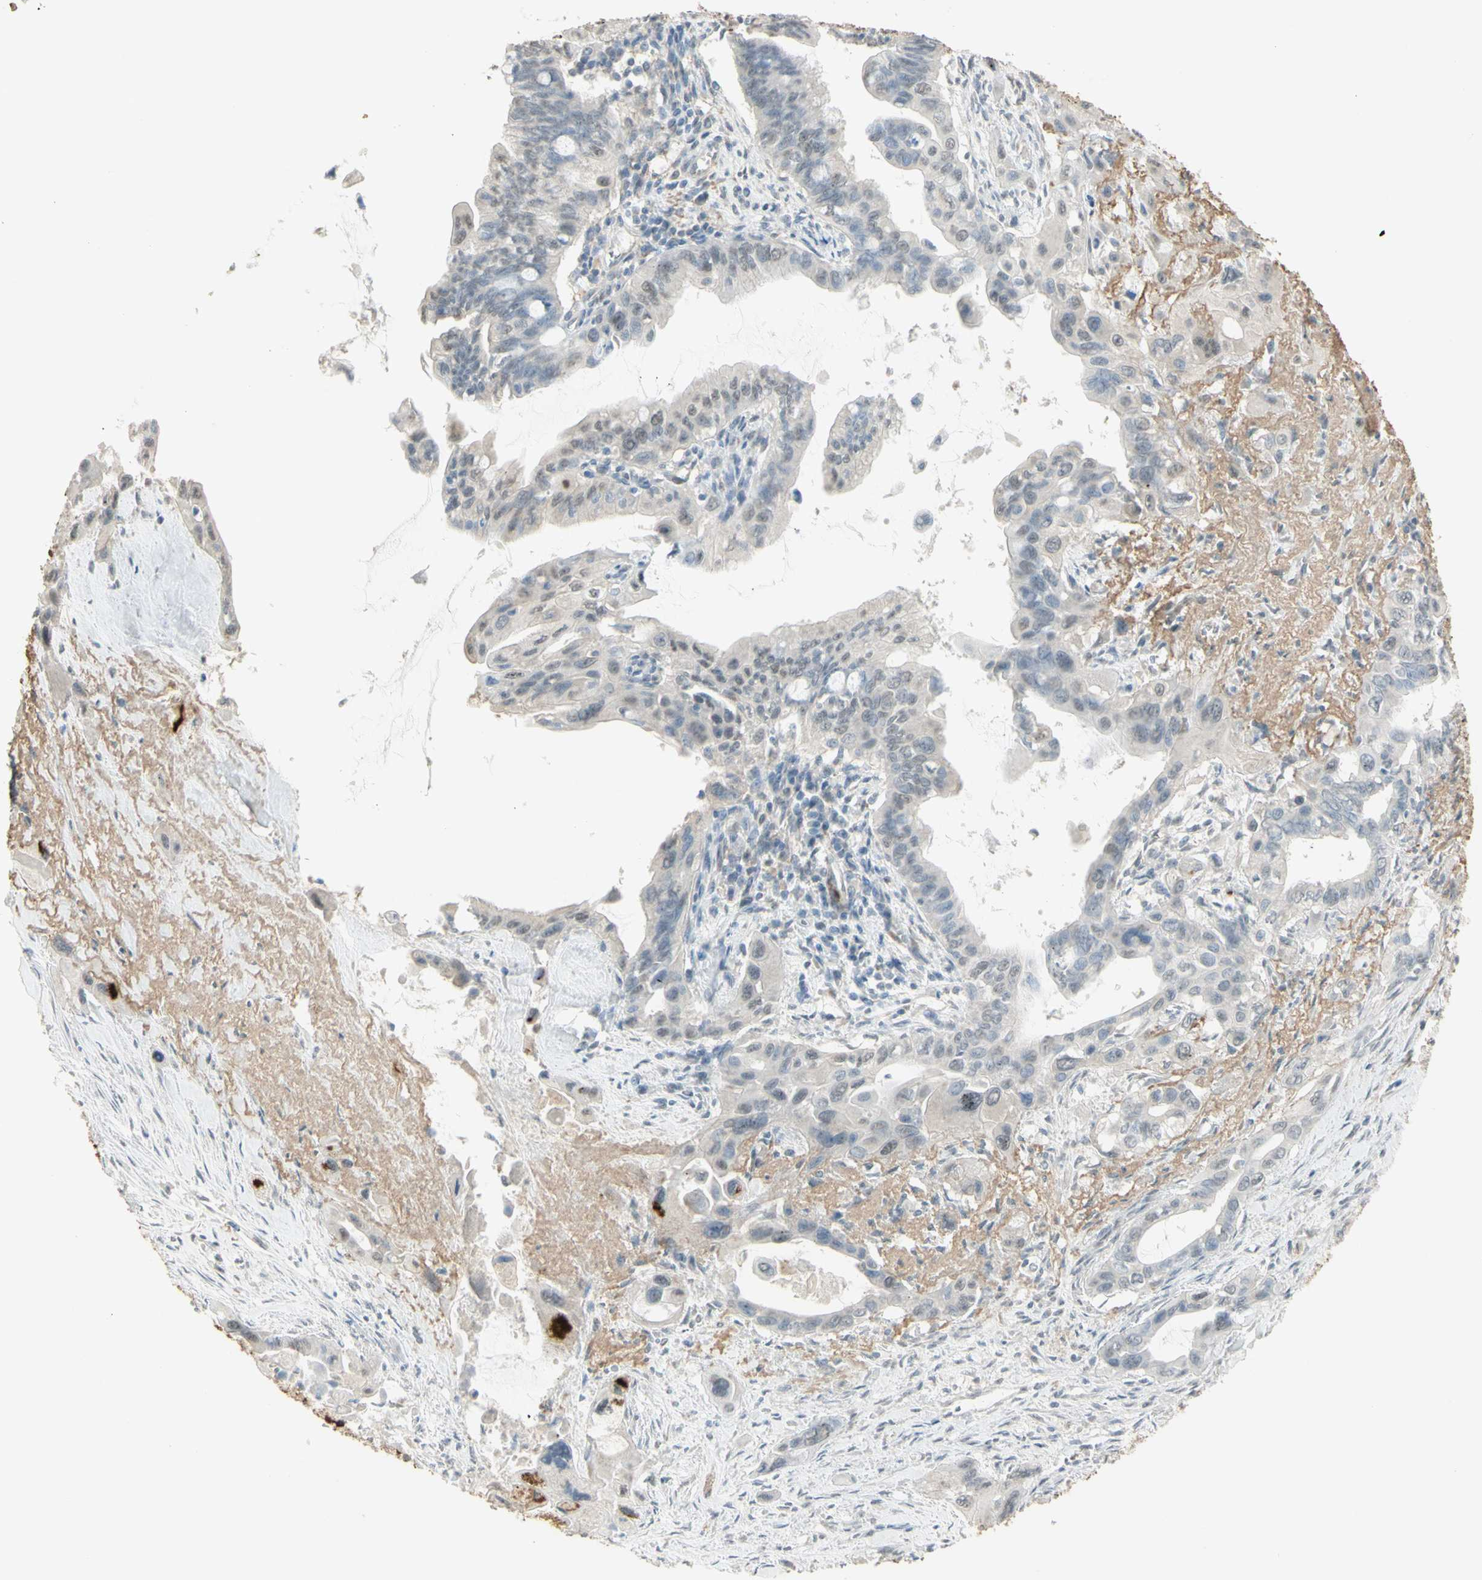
{"staining": {"intensity": "negative", "quantity": "none", "location": "none"}, "tissue": "pancreatic cancer", "cell_type": "Tumor cells", "image_type": "cancer", "snomed": [{"axis": "morphology", "description": "Adenocarcinoma, NOS"}, {"axis": "topography", "description": "Pancreas"}], "caption": "Immunohistochemical staining of pancreatic cancer (adenocarcinoma) displays no significant expression in tumor cells.", "gene": "MUC3A", "patient": {"sex": "male", "age": 73}}